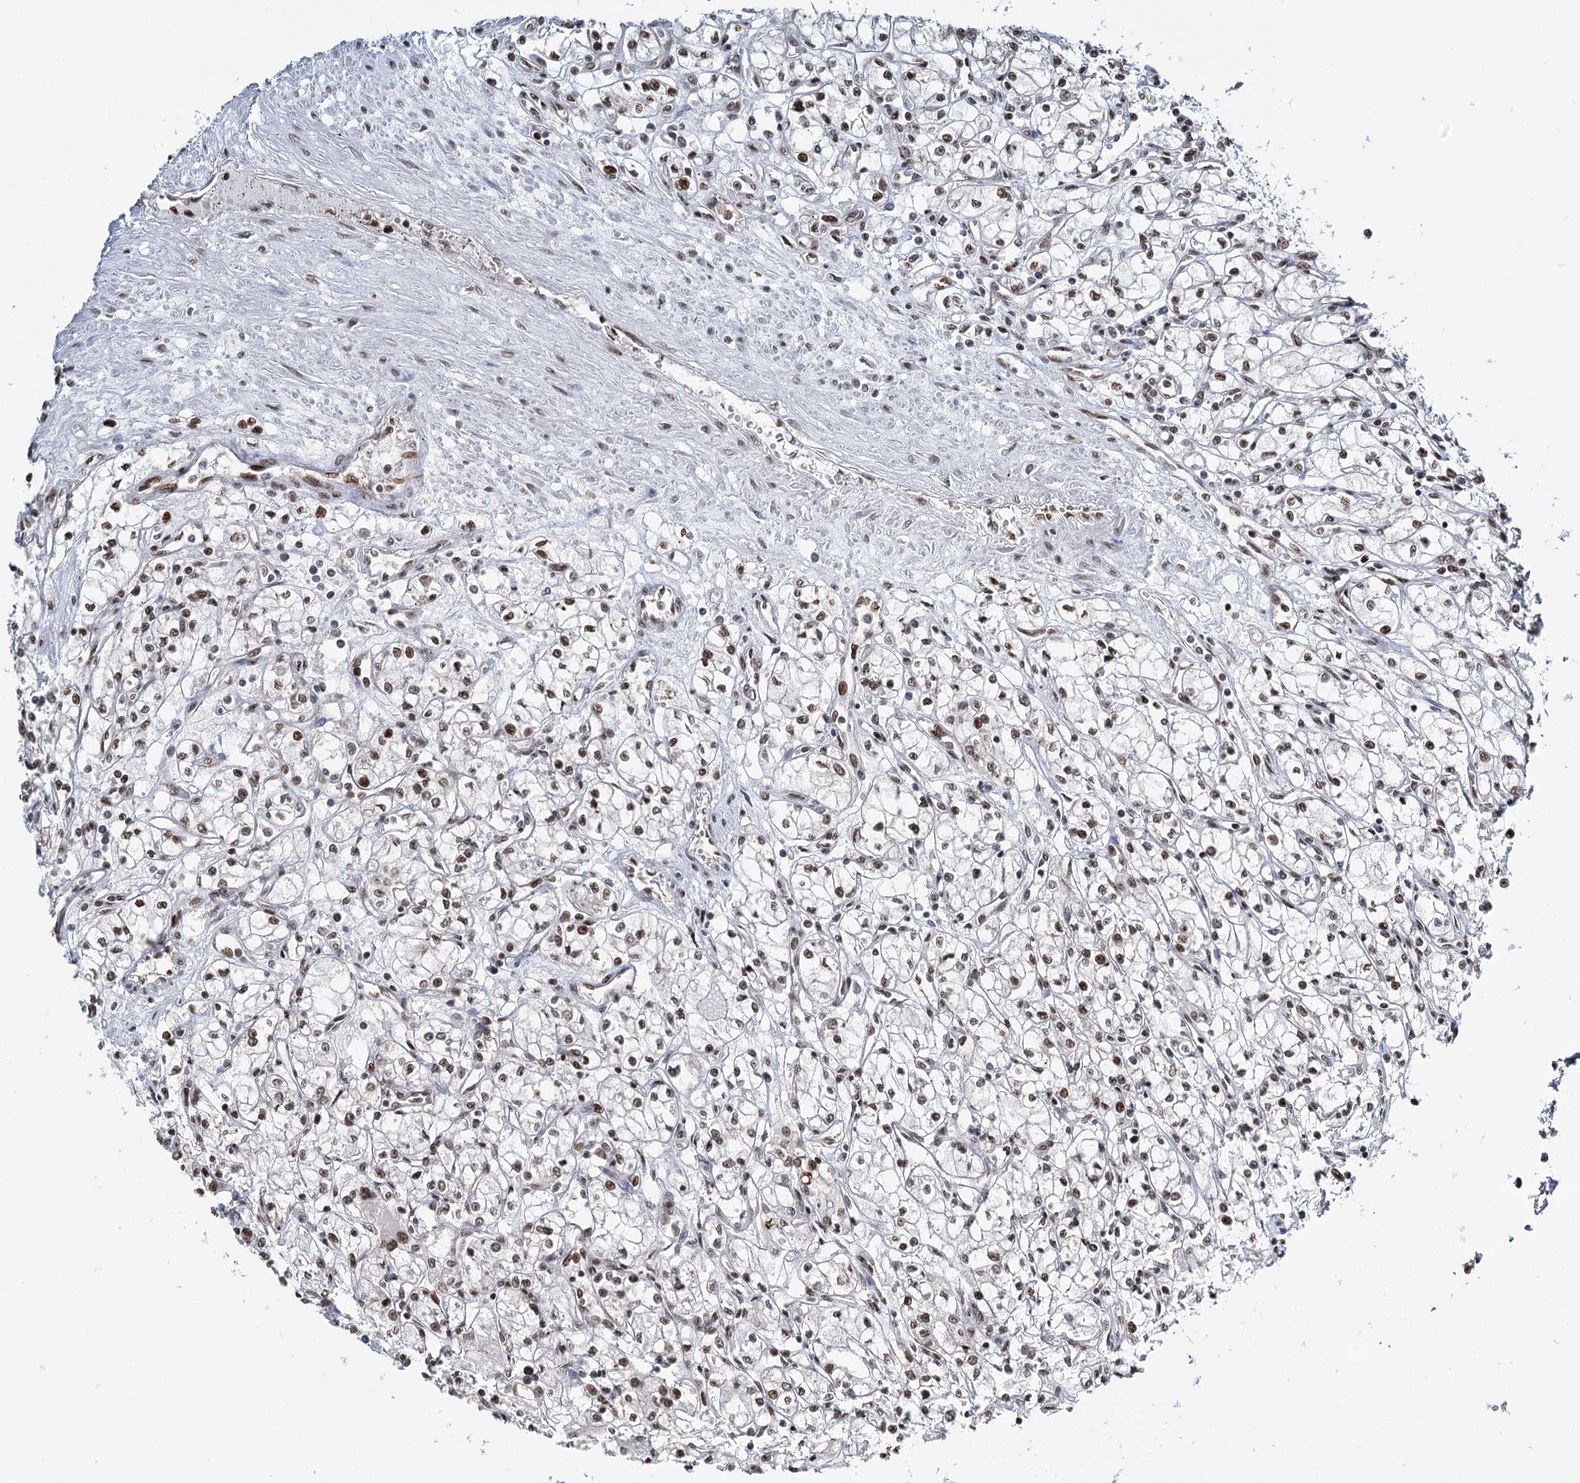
{"staining": {"intensity": "moderate", "quantity": ">75%", "location": "nuclear"}, "tissue": "renal cancer", "cell_type": "Tumor cells", "image_type": "cancer", "snomed": [{"axis": "morphology", "description": "Adenocarcinoma, NOS"}, {"axis": "topography", "description": "Kidney"}], "caption": "Brown immunohistochemical staining in renal adenocarcinoma exhibits moderate nuclear expression in about >75% of tumor cells. The protein is stained brown, and the nuclei are stained in blue (DAB IHC with brightfield microscopy, high magnification).", "gene": "RPS27A", "patient": {"sex": "male", "age": 59}}